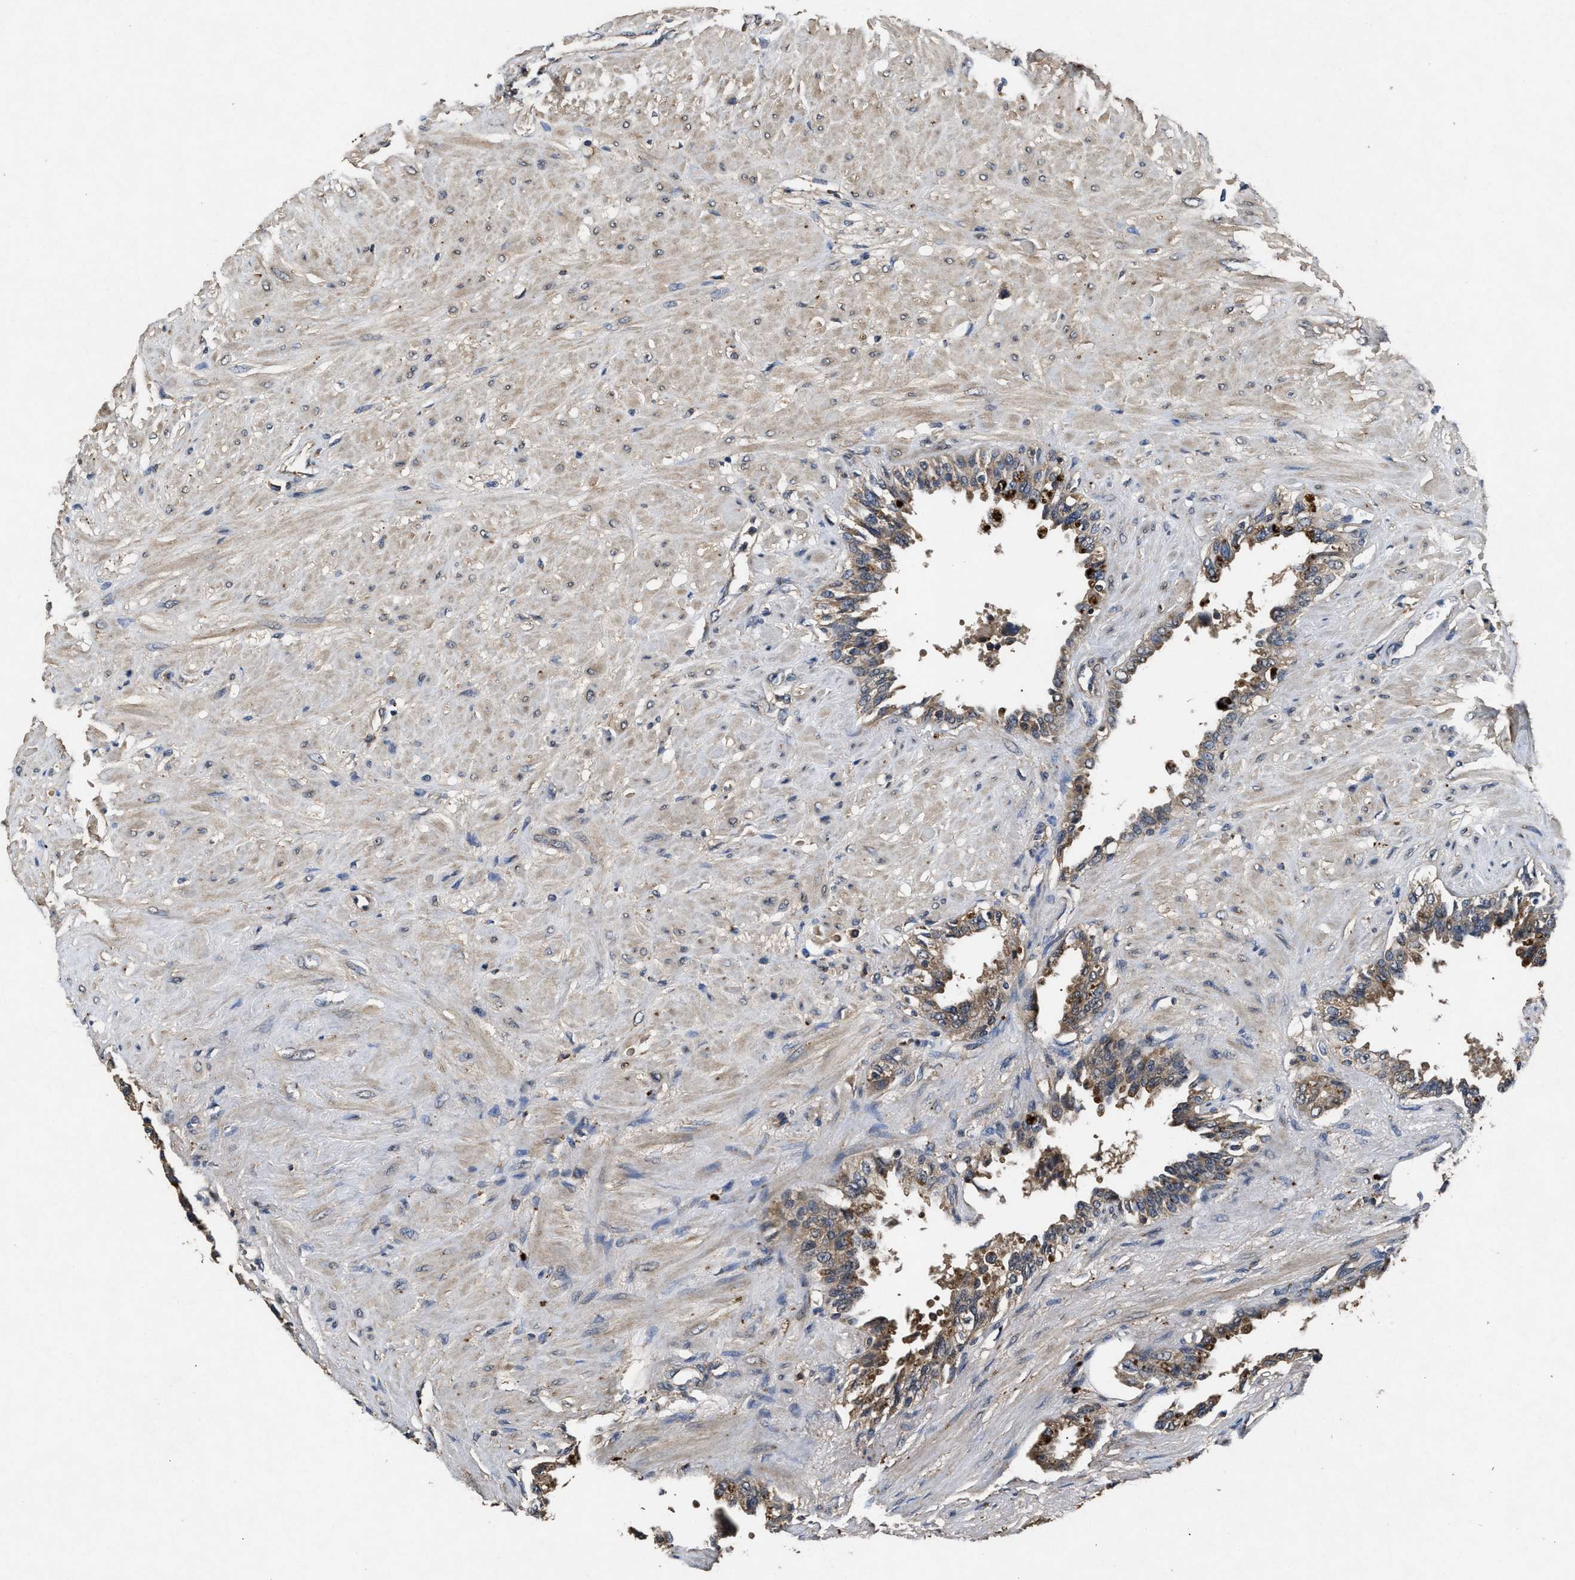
{"staining": {"intensity": "moderate", "quantity": ">75%", "location": "cytoplasmic/membranous"}, "tissue": "seminal vesicle", "cell_type": "Glandular cells", "image_type": "normal", "snomed": [{"axis": "morphology", "description": "Normal tissue, NOS"}, {"axis": "topography", "description": "Seminal veicle"}], "caption": "Immunohistochemistry photomicrograph of unremarkable seminal vesicle: human seminal vesicle stained using immunohistochemistry (IHC) shows medium levels of moderate protein expression localized specifically in the cytoplasmic/membranous of glandular cells, appearing as a cytoplasmic/membranous brown color.", "gene": "PDAP1", "patient": {"sex": "male", "age": 61}}